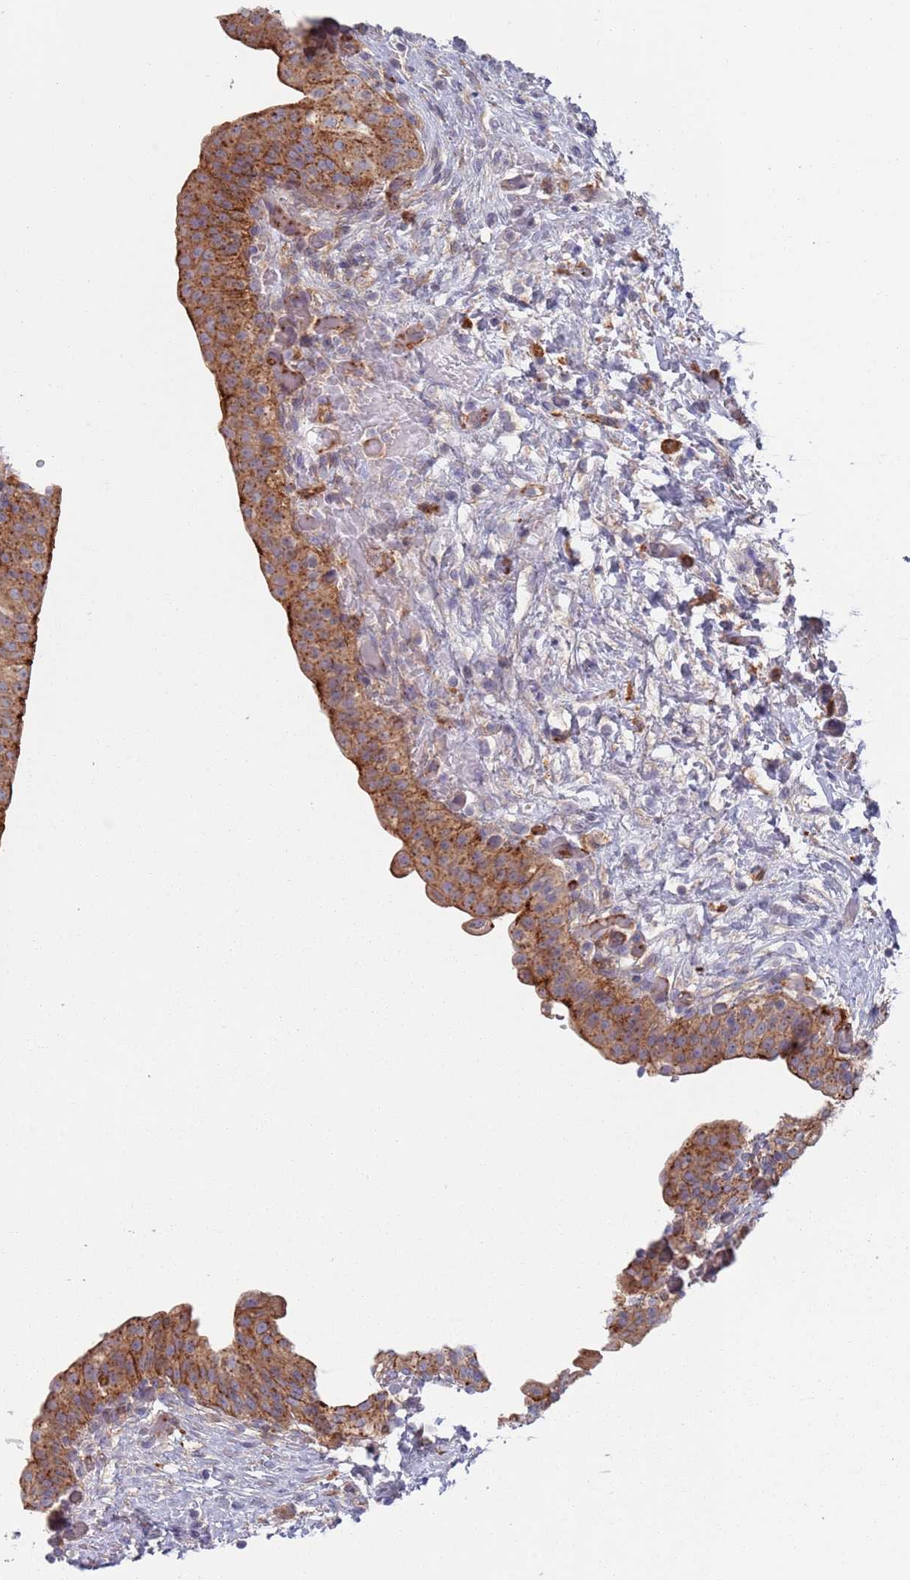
{"staining": {"intensity": "strong", "quantity": ">75%", "location": "cytoplasmic/membranous"}, "tissue": "urinary bladder", "cell_type": "Urothelial cells", "image_type": "normal", "snomed": [{"axis": "morphology", "description": "Normal tissue, NOS"}, {"axis": "topography", "description": "Urinary bladder"}], "caption": "This image shows immunohistochemistry (IHC) staining of normal human urinary bladder, with high strong cytoplasmic/membranous positivity in approximately >75% of urothelial cells.", "gene": "APPL2", "patient": {"sex": "male", "age": 69}}